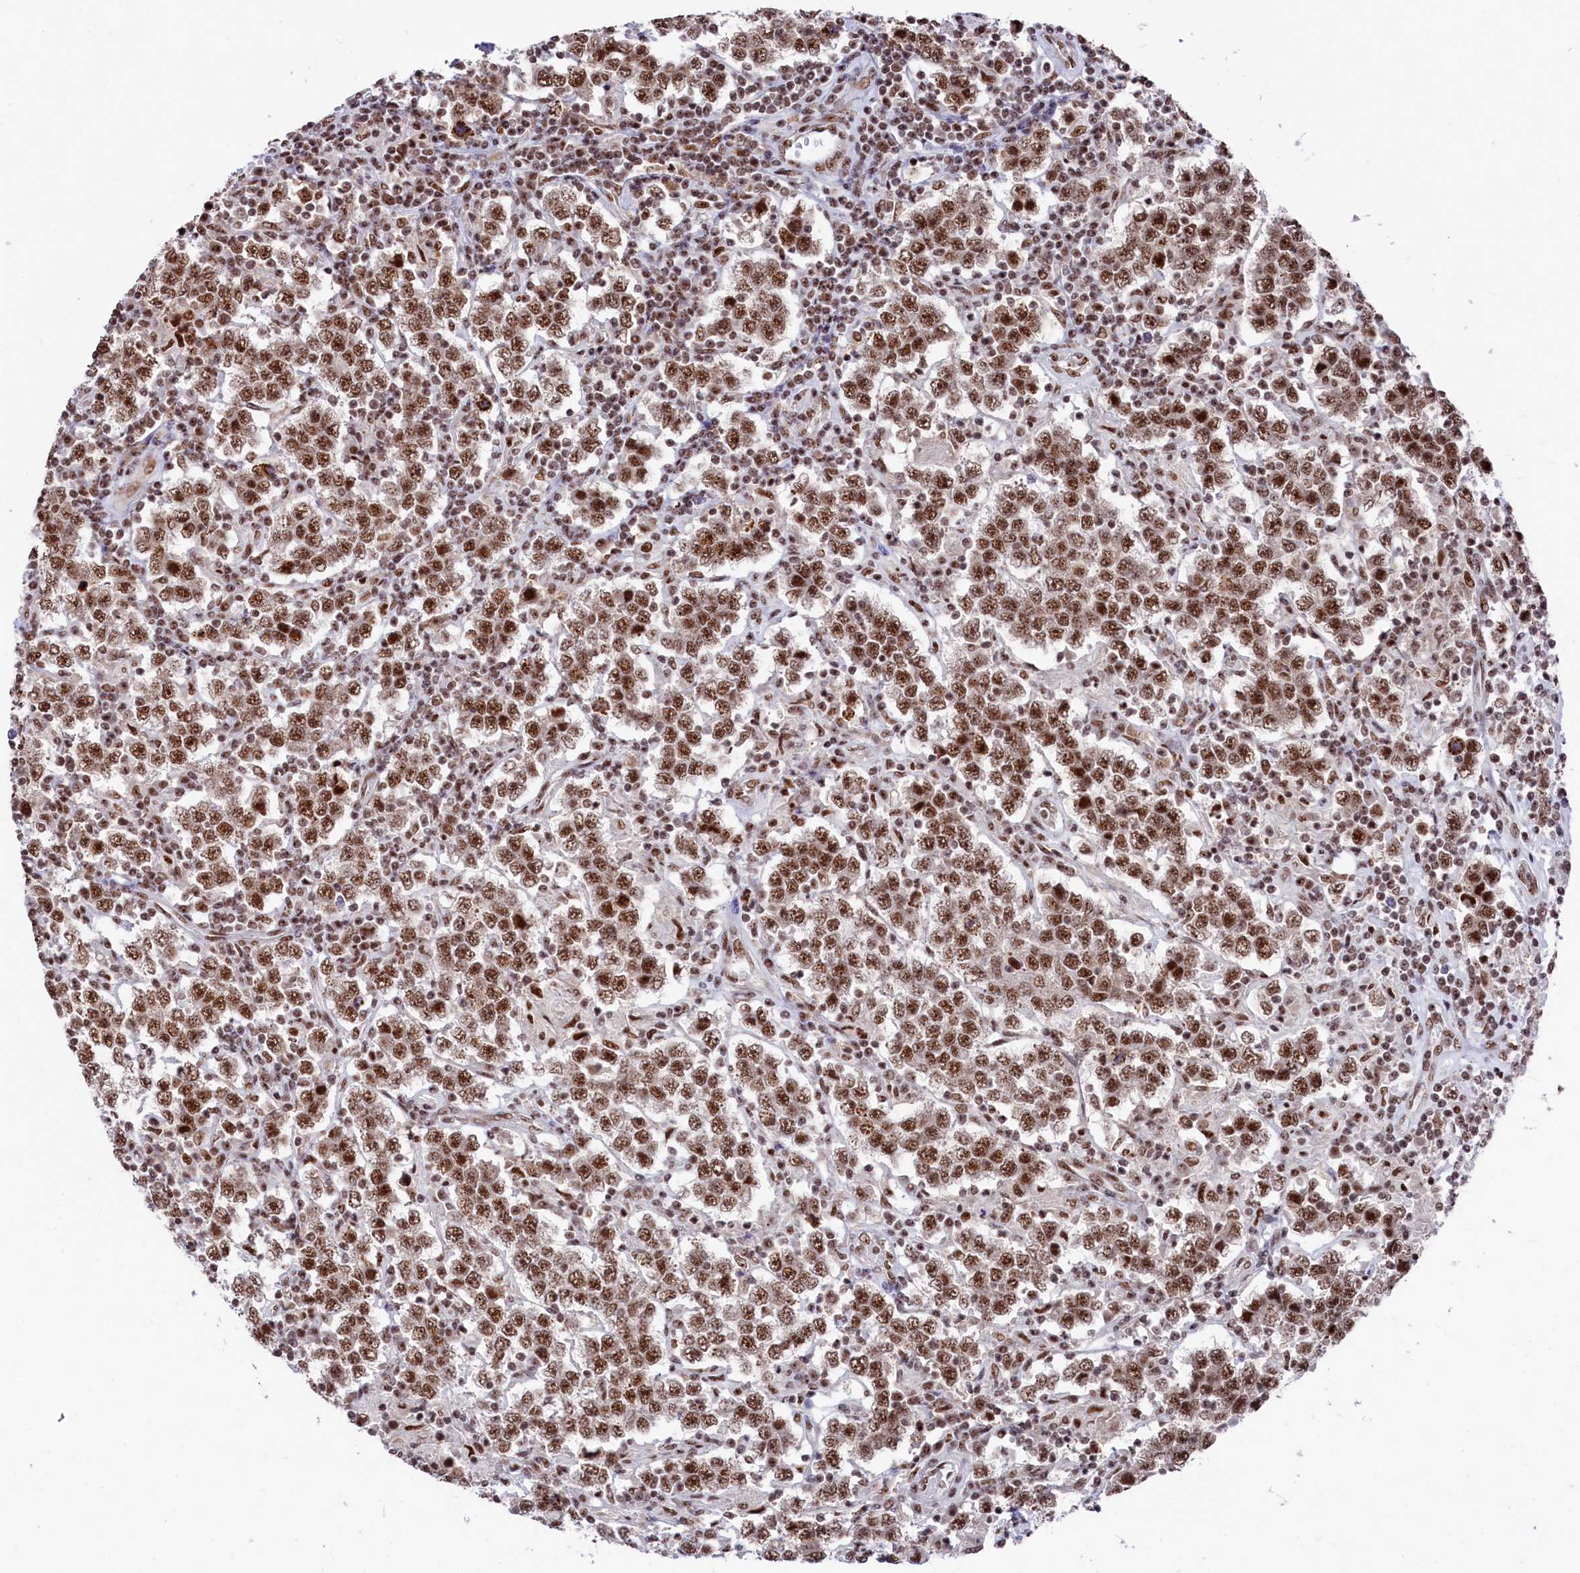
{"staining": {"intensity": "moderate", "quantity": ">75%", "location": "nuclear"}, "tissue": "testis cancer", "cell_type": "Tumor cells", "image_type": "cancer", "snomed": [{"axis": "morphology", "description": "Normal tissue, NOS"}, {"axis": "morphology", "description": "Urothelial carcinoma, High grade"}, {"axis": "morphology", "description": "Seminoma, NOS"}, {"axis": "morphology", "description": "Carcinoma, Embryonal, NOS"}, {"axis": "topography", "description": "Urinary bladder"}, {"axis": "topography", "description": "Testis"}], "caption": "Brown immunohistochemical staining in human urothelial carcinoma (high-grade) (testis) demonstrates moderate nuclear positivity in approximately >75% of tumor cells.", "gene": "PRPF31", "patient": {"sex": "male", "age": 41}}